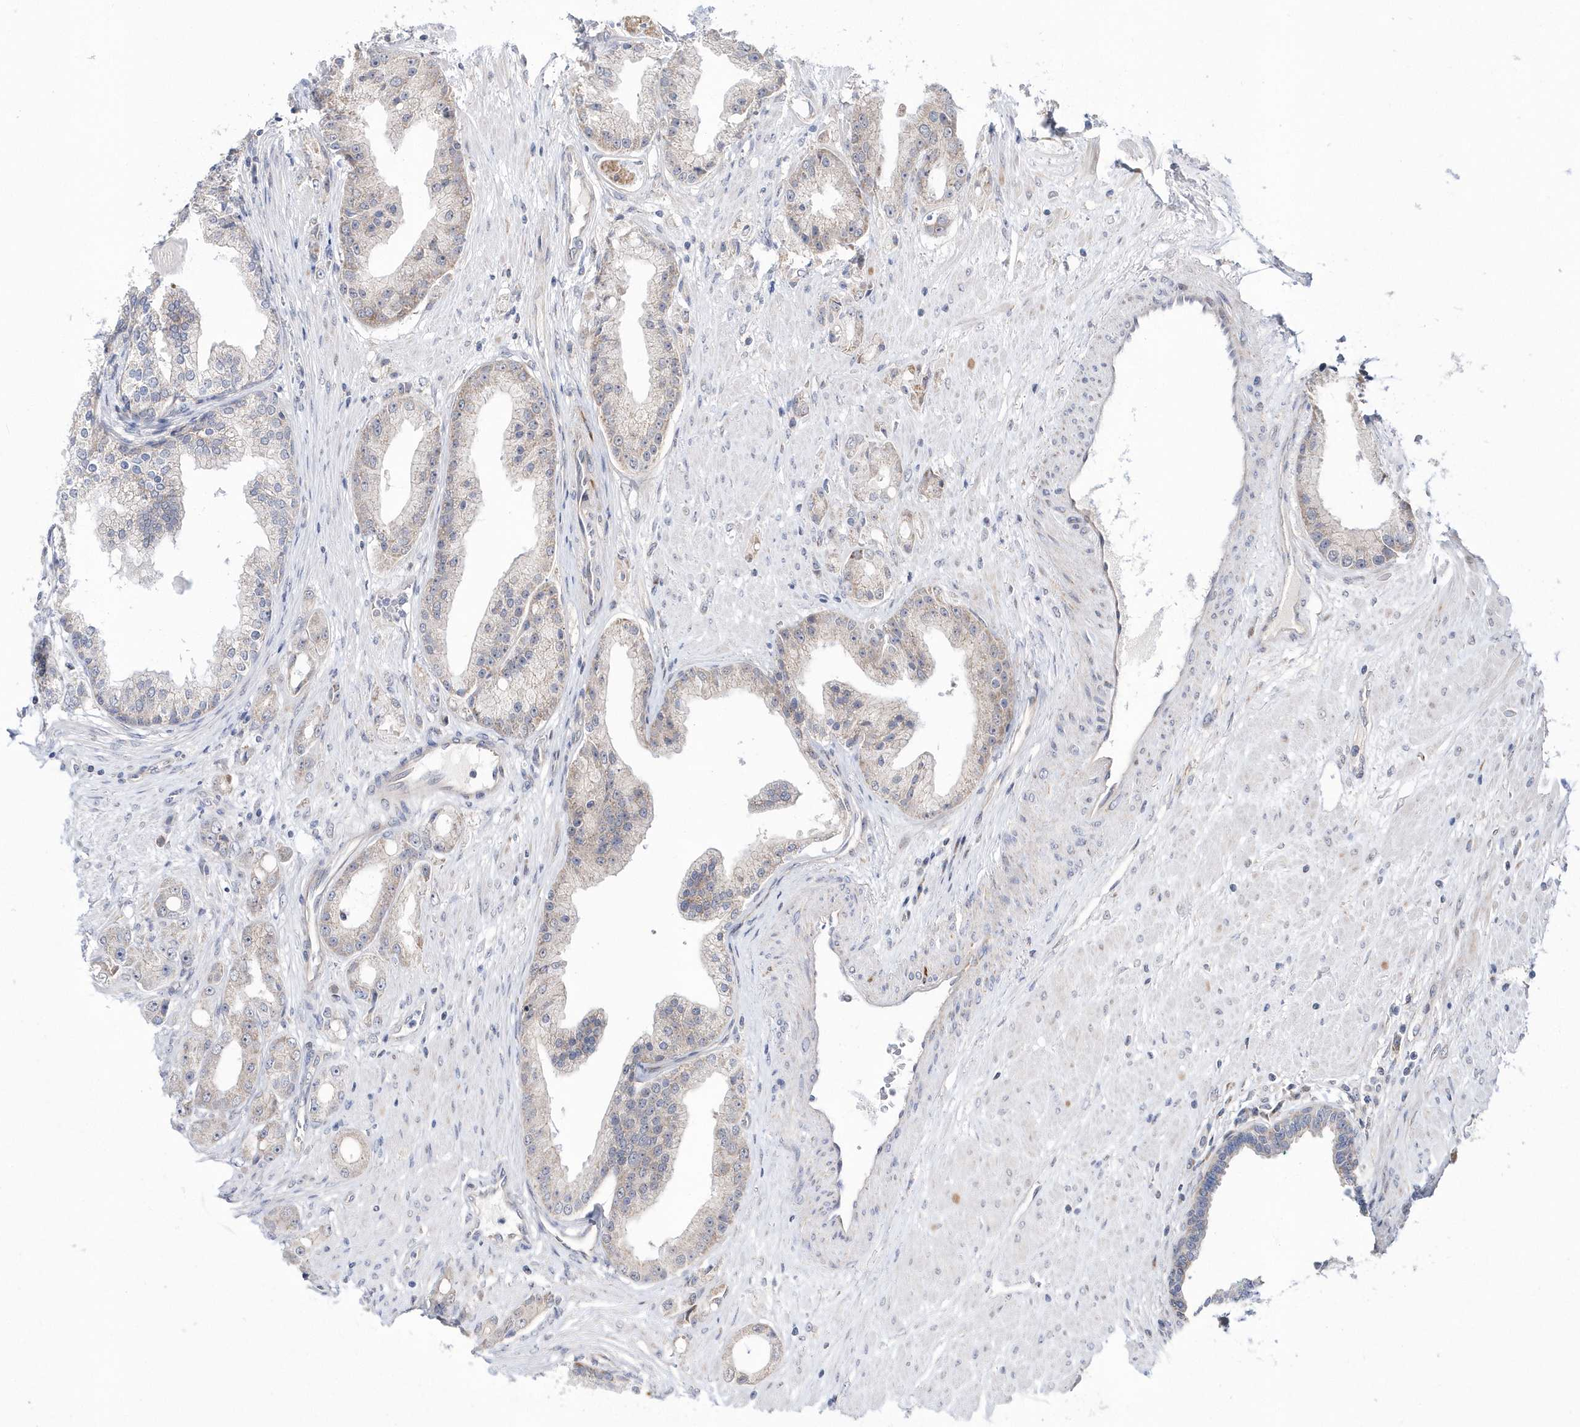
{"staining": {"intensity": "negative", "quantity": "none", "location": "none"}, "tissue": "prostate cancer", "cell_type": "Tumor cells", "image_type": "cancer", "snomed": [{"axis": "morphology", "description": "Adenocarcinoma, Low grade"}, {"axis": "topography", "description": "Prostate"}], "caption": "Tumor cells show no significant protein expression in prostate cancer.", "gene": "DALRD3", "patient": {"sex": "male", "age": 67}}